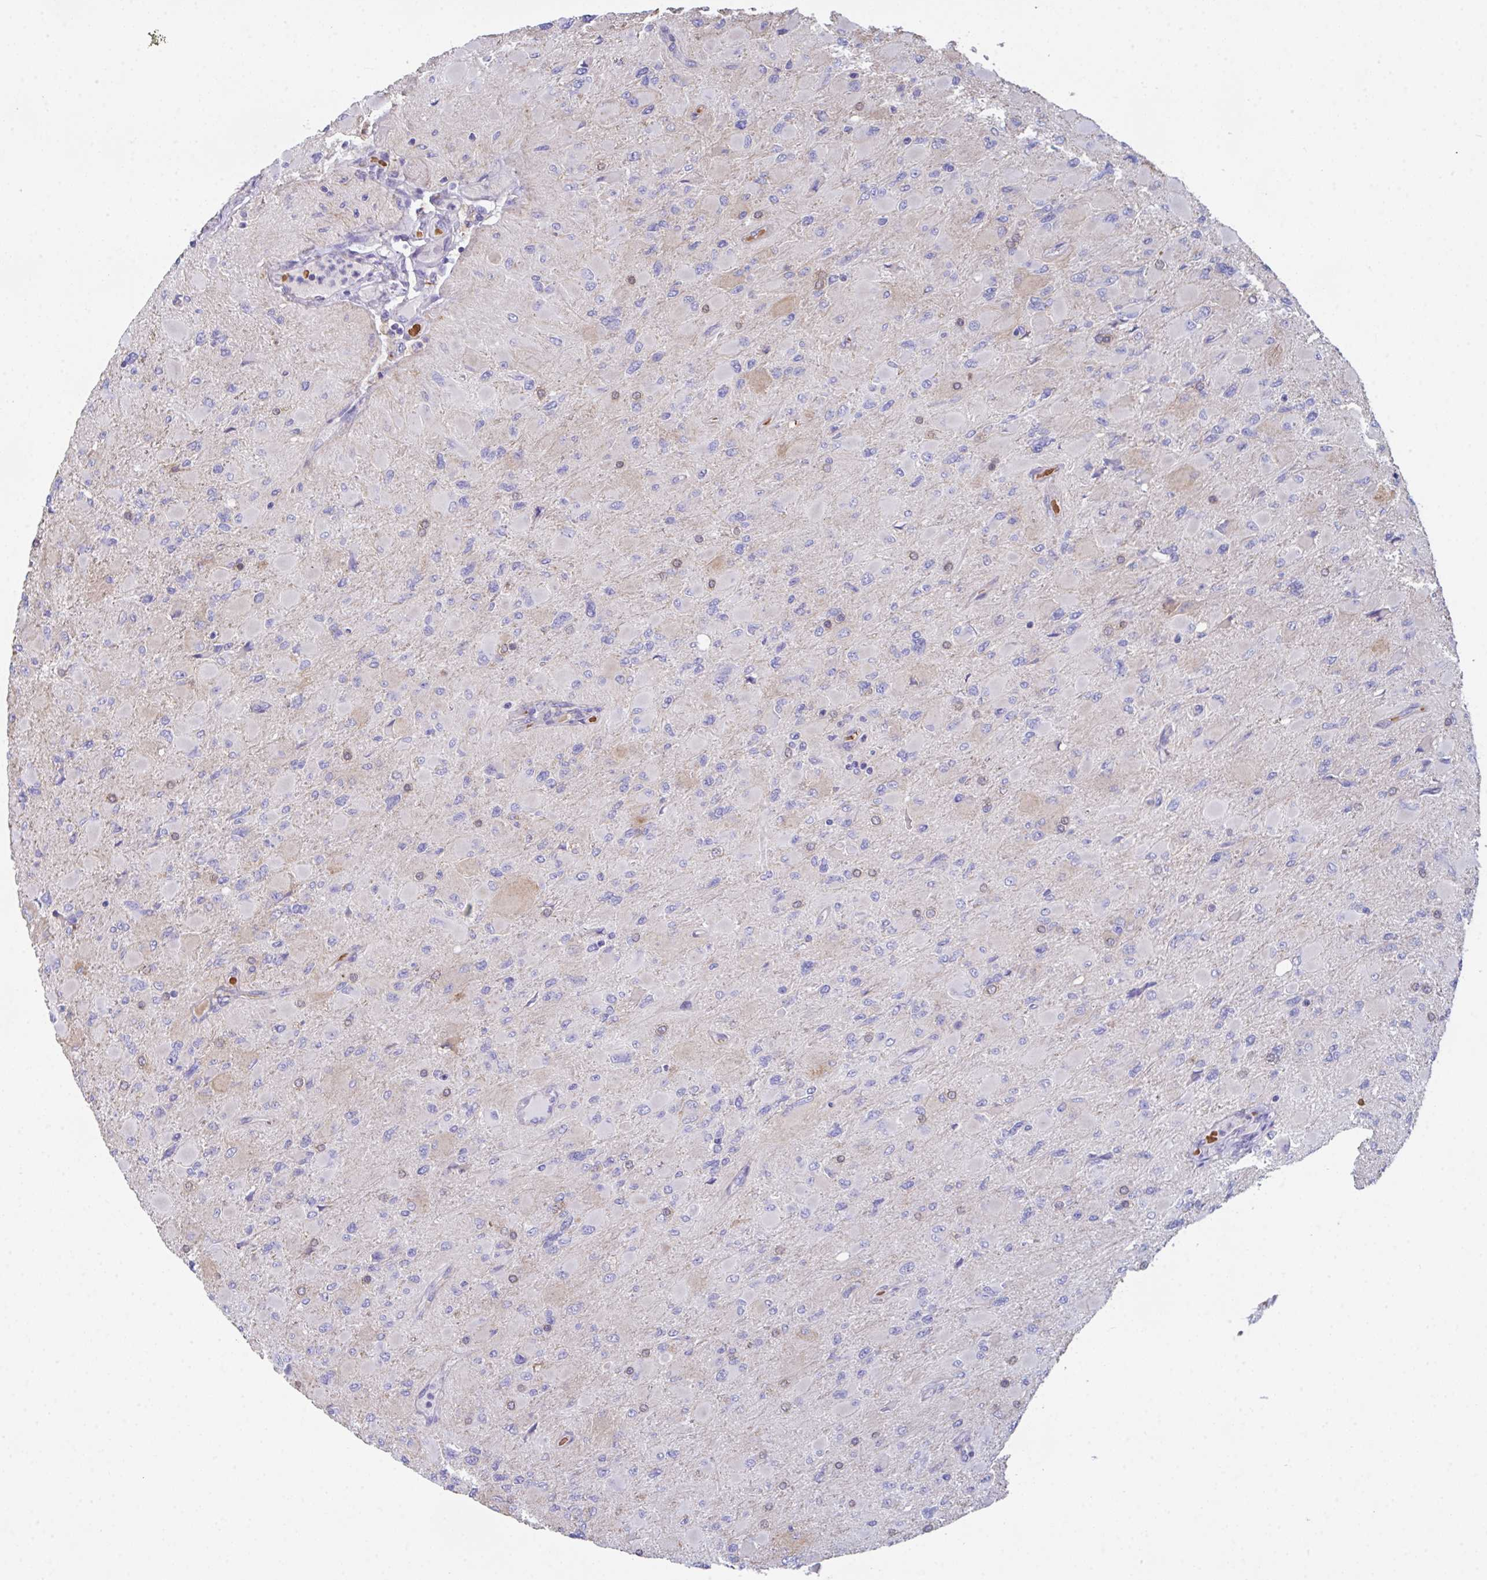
{"staining": {"intensity": "negative", "quantity": "none", "location": "none"}, "tissue": "glioma", "cell_type": "Tumor cells", "image_type": "cancer", "snomed": [{"axis": "morphology", "description": "Glioma, malignant, High grade"}, {"axis": "topography", "description": "Cerebral cortex"}], "caption": "IHC photomicrograph of glioma stained for a protein (brown), which demonstrates no expression in tumor cells. (DAB immunohistochemistry with hematoxylin counter stain).", "gene": "TFAP2C", "patient": {"sex": "female", "age": 36}}